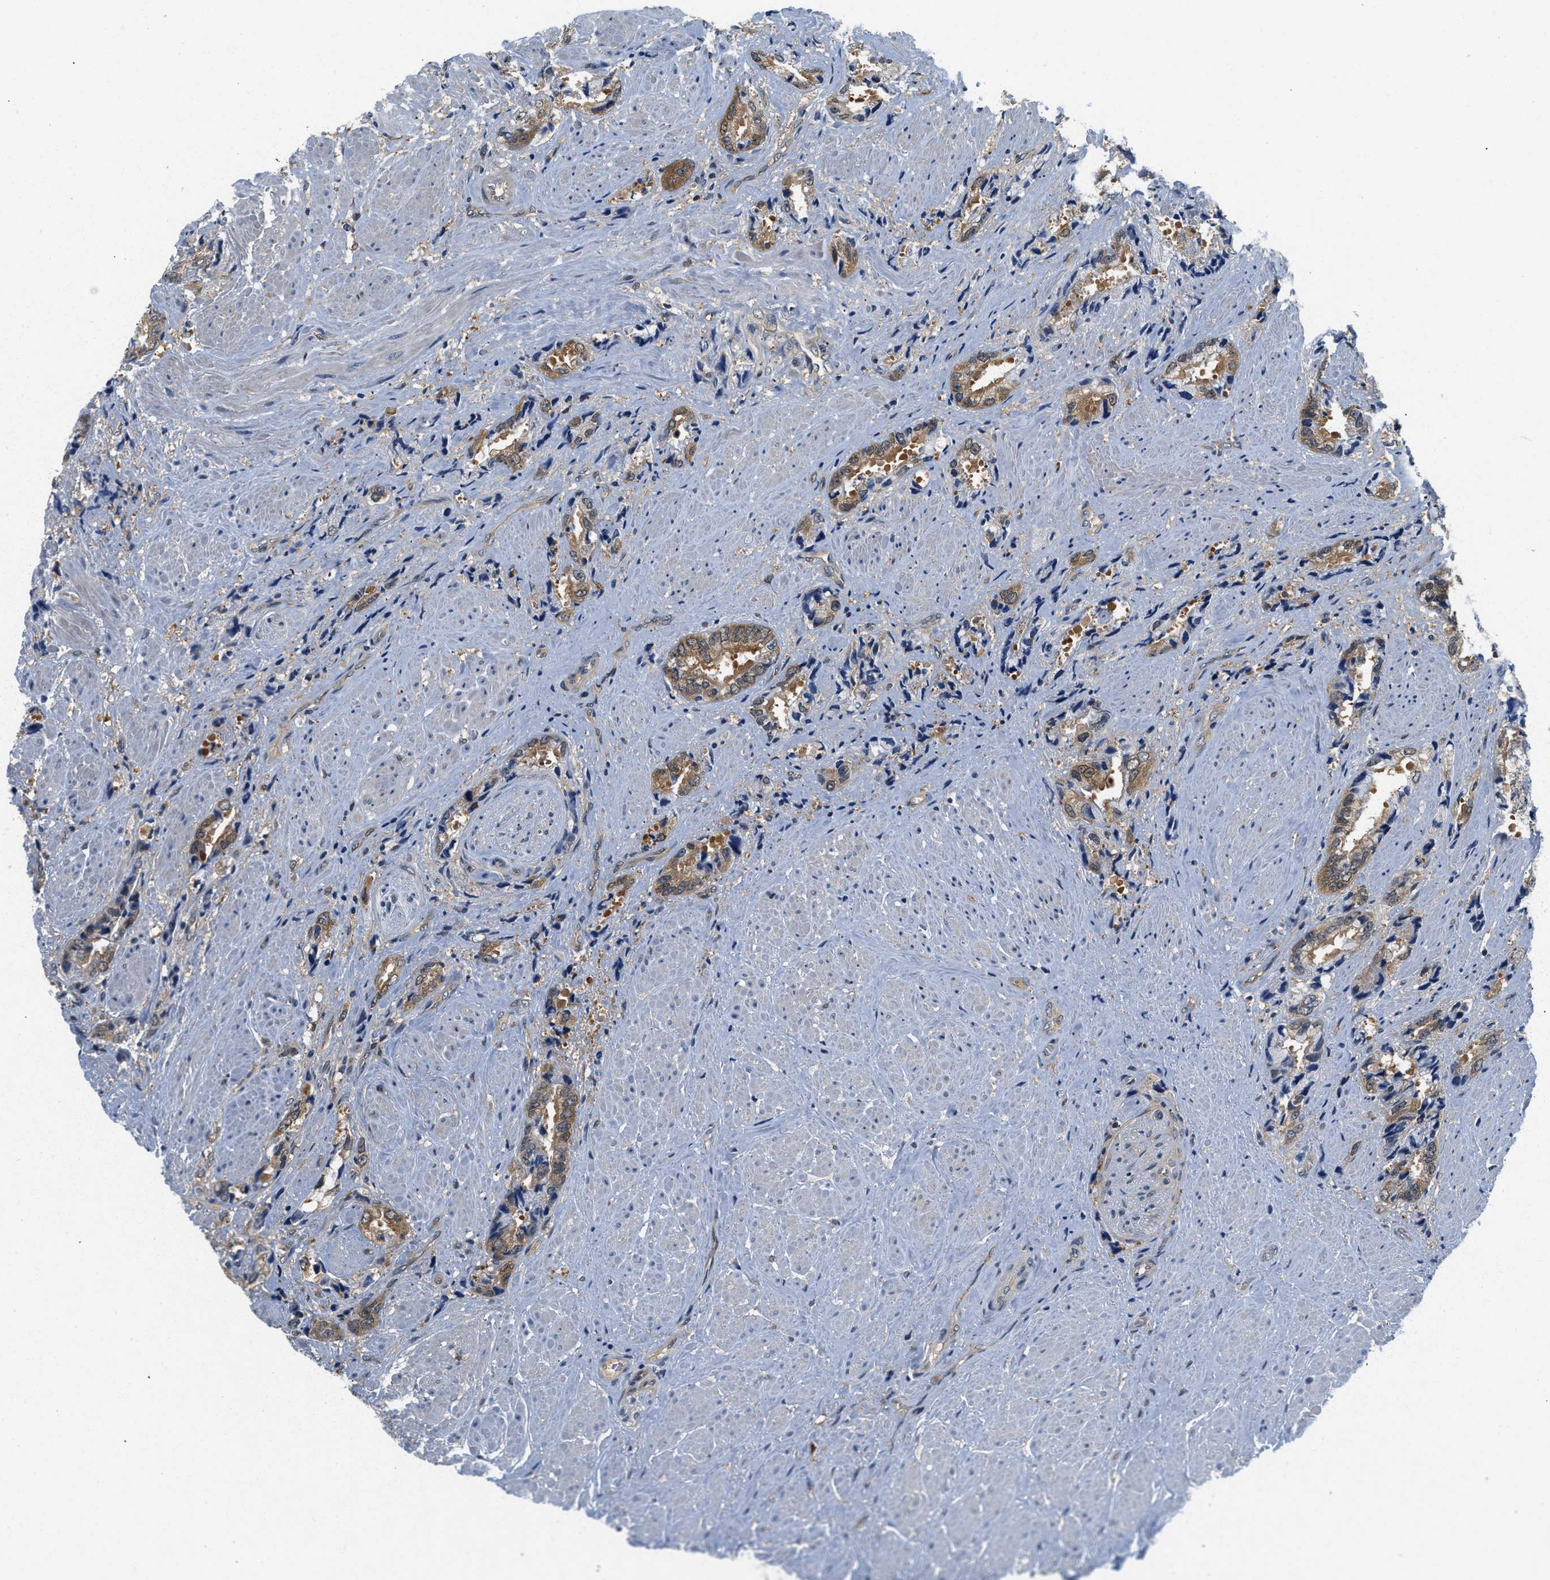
{"staining": {"intensity": "moderate", "quantity": ">75%", "location": "cytoplasmic/membranous"}, "tissue": "prostate cancer", "cell_type": "Tumor cells", "image_type": "cancer", "snomed": [{"axis": "morphology", "description": "Adenocarcinoma, High grade"}, {"axis": "topography", "description": "Prostate"}], "caption": "Immunohistochemistry histopathology image of neoplastic tissue: human prostate cancer stained using immunohistochemistry (IHC) demonstrates medium levels of moderate protein expression localized specifically in the cytoplasmic/membranous of tumor cells, appearing as a cytoplasmic/membranous brown color.", "gene": "EIF4EBP2", "patient": {"sex": "male", "age": 61}}